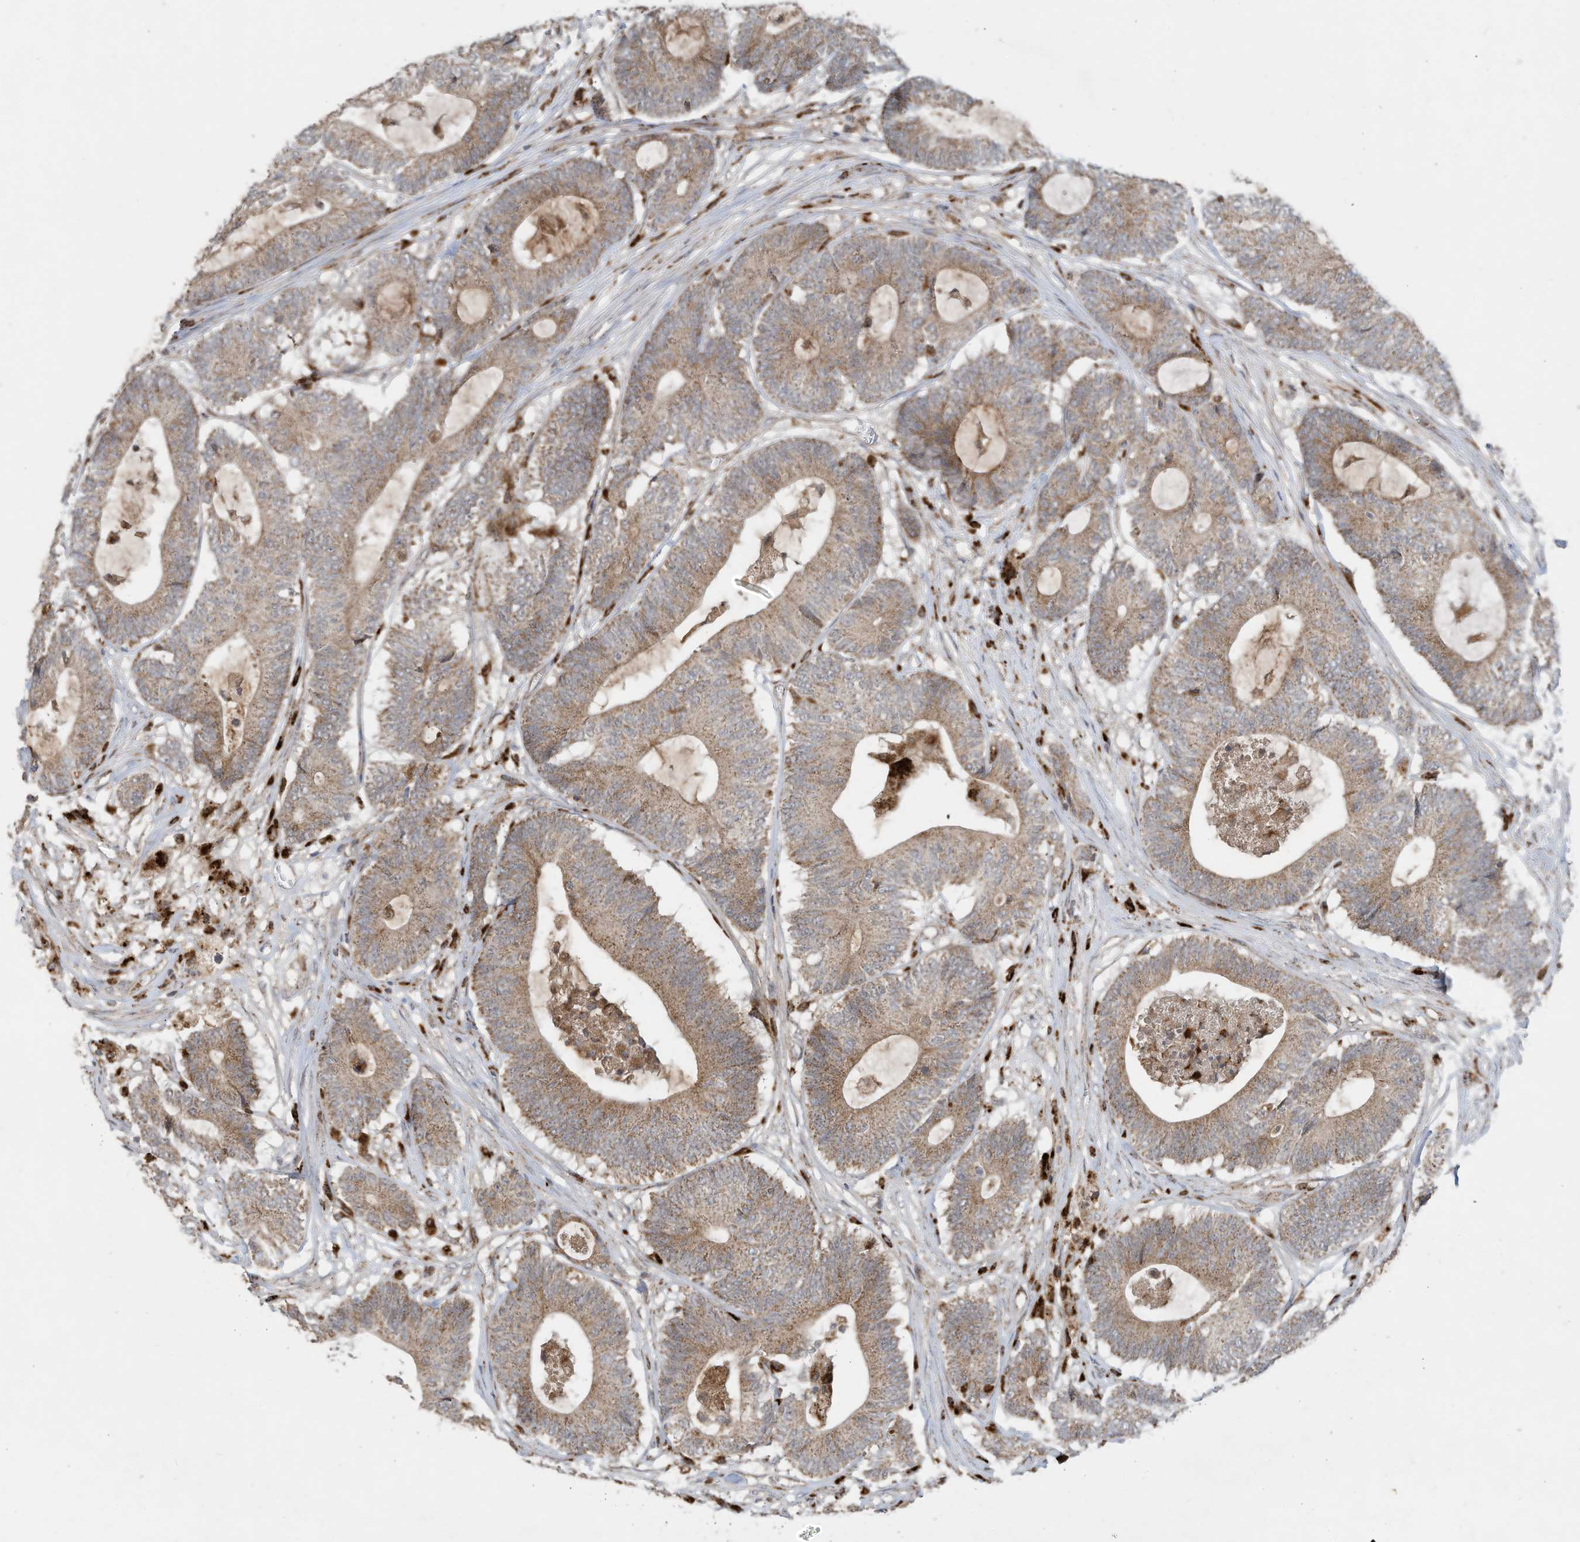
{"staining": {"intensity": "moderate", "quantity": ">75%", "location": "cytoplasmic/membranous"}, "tissue": "colorectal cancer", "cell_type": "Tumor cells", "image_type": "cancer", "snomed": [{"axis": "morphology", "description": "Adenocarcinoma, NOS"}, {"axis": "topography", "description": "Colon"}], "caption": "Immunohistochemistry (IHC) image of colorectal cancer (adenocarcinoma) stained for a protein (brown), which demonstrates medium levels of moderate cytoplasmic/membranous expression in approximately >75% of tumor cells.", "gene": "C2orf74", "patient": {"sex": "female", "age": 84}}